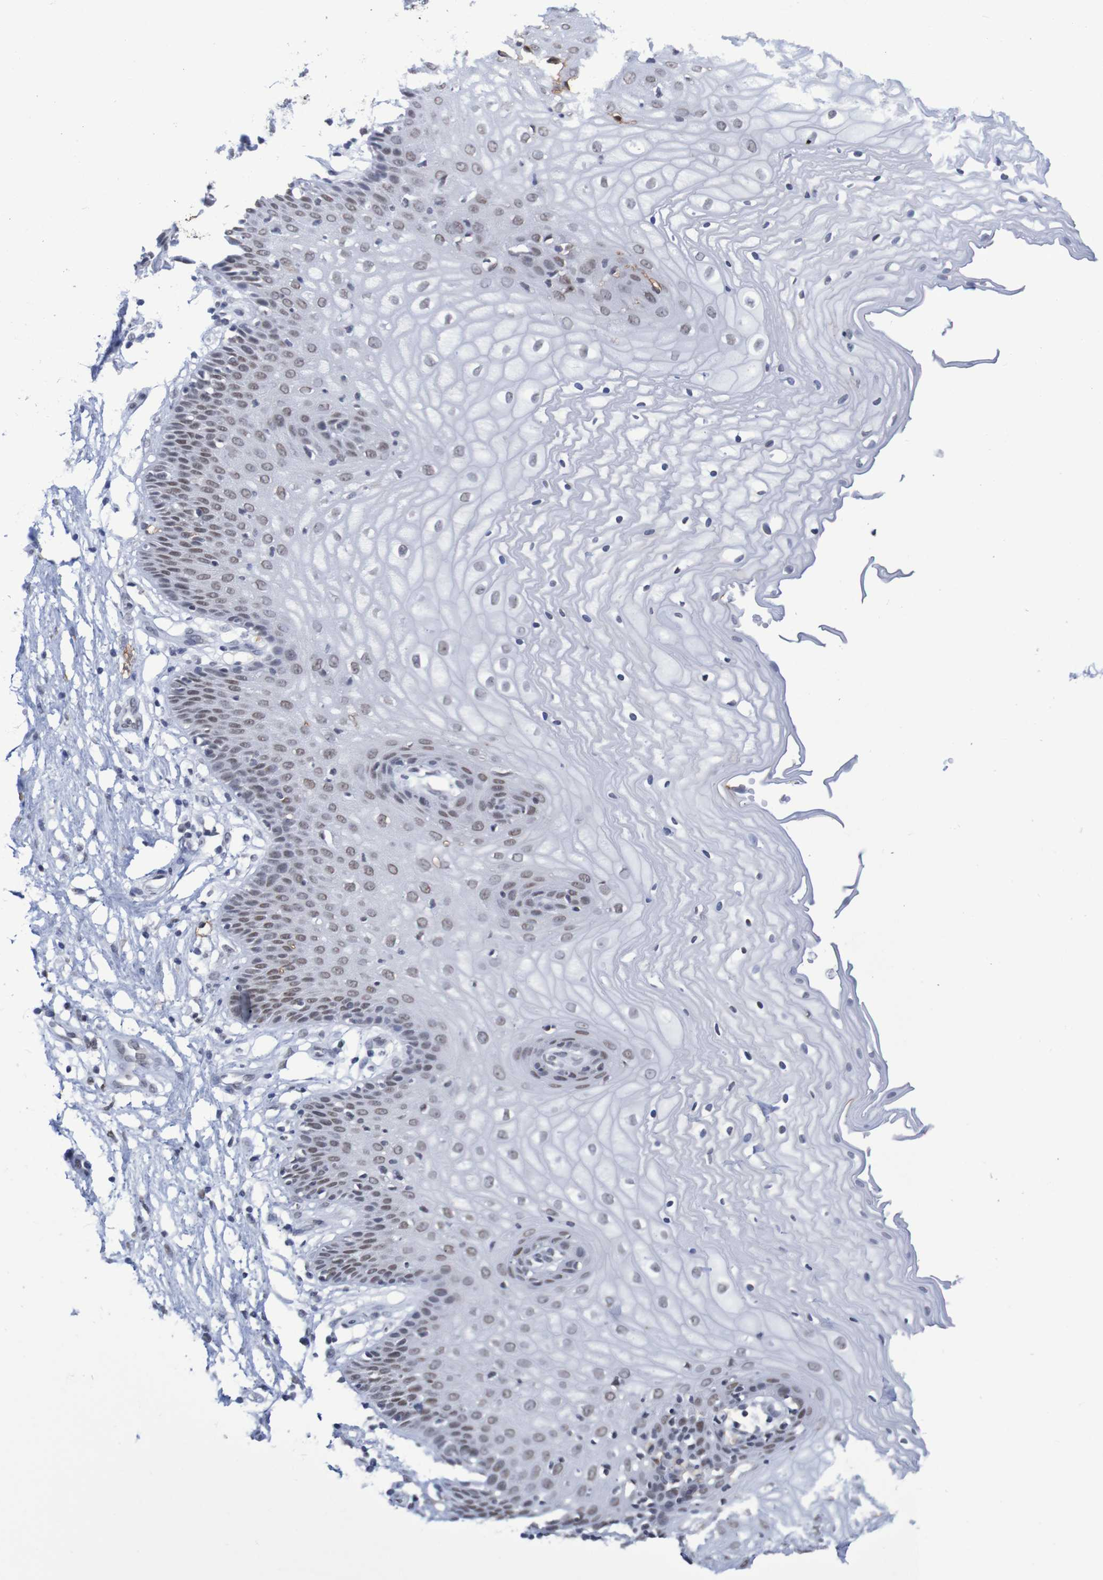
{"staining": {"intensity": "moderate", "quantity": "25%-75%", "location": "nuclear"}, "tissue": "vagina", "cell_type": "Squamous epithelial cells", "image_type": "normal", "snomed": [{"axis": "morphology", "description": "Normal tissue, NOS"}, {"axis": "topography", "description": "Vagina"}], "caption": "A photomicrograph showing moderate nuclear expression in approximately 25%-75% of squamous epithelial cells in unremarkable vagina, as visualized by brown immunohistochemical staining.", "gene": "MRTFB", "patient": {"sex": "female", "age": 34}}